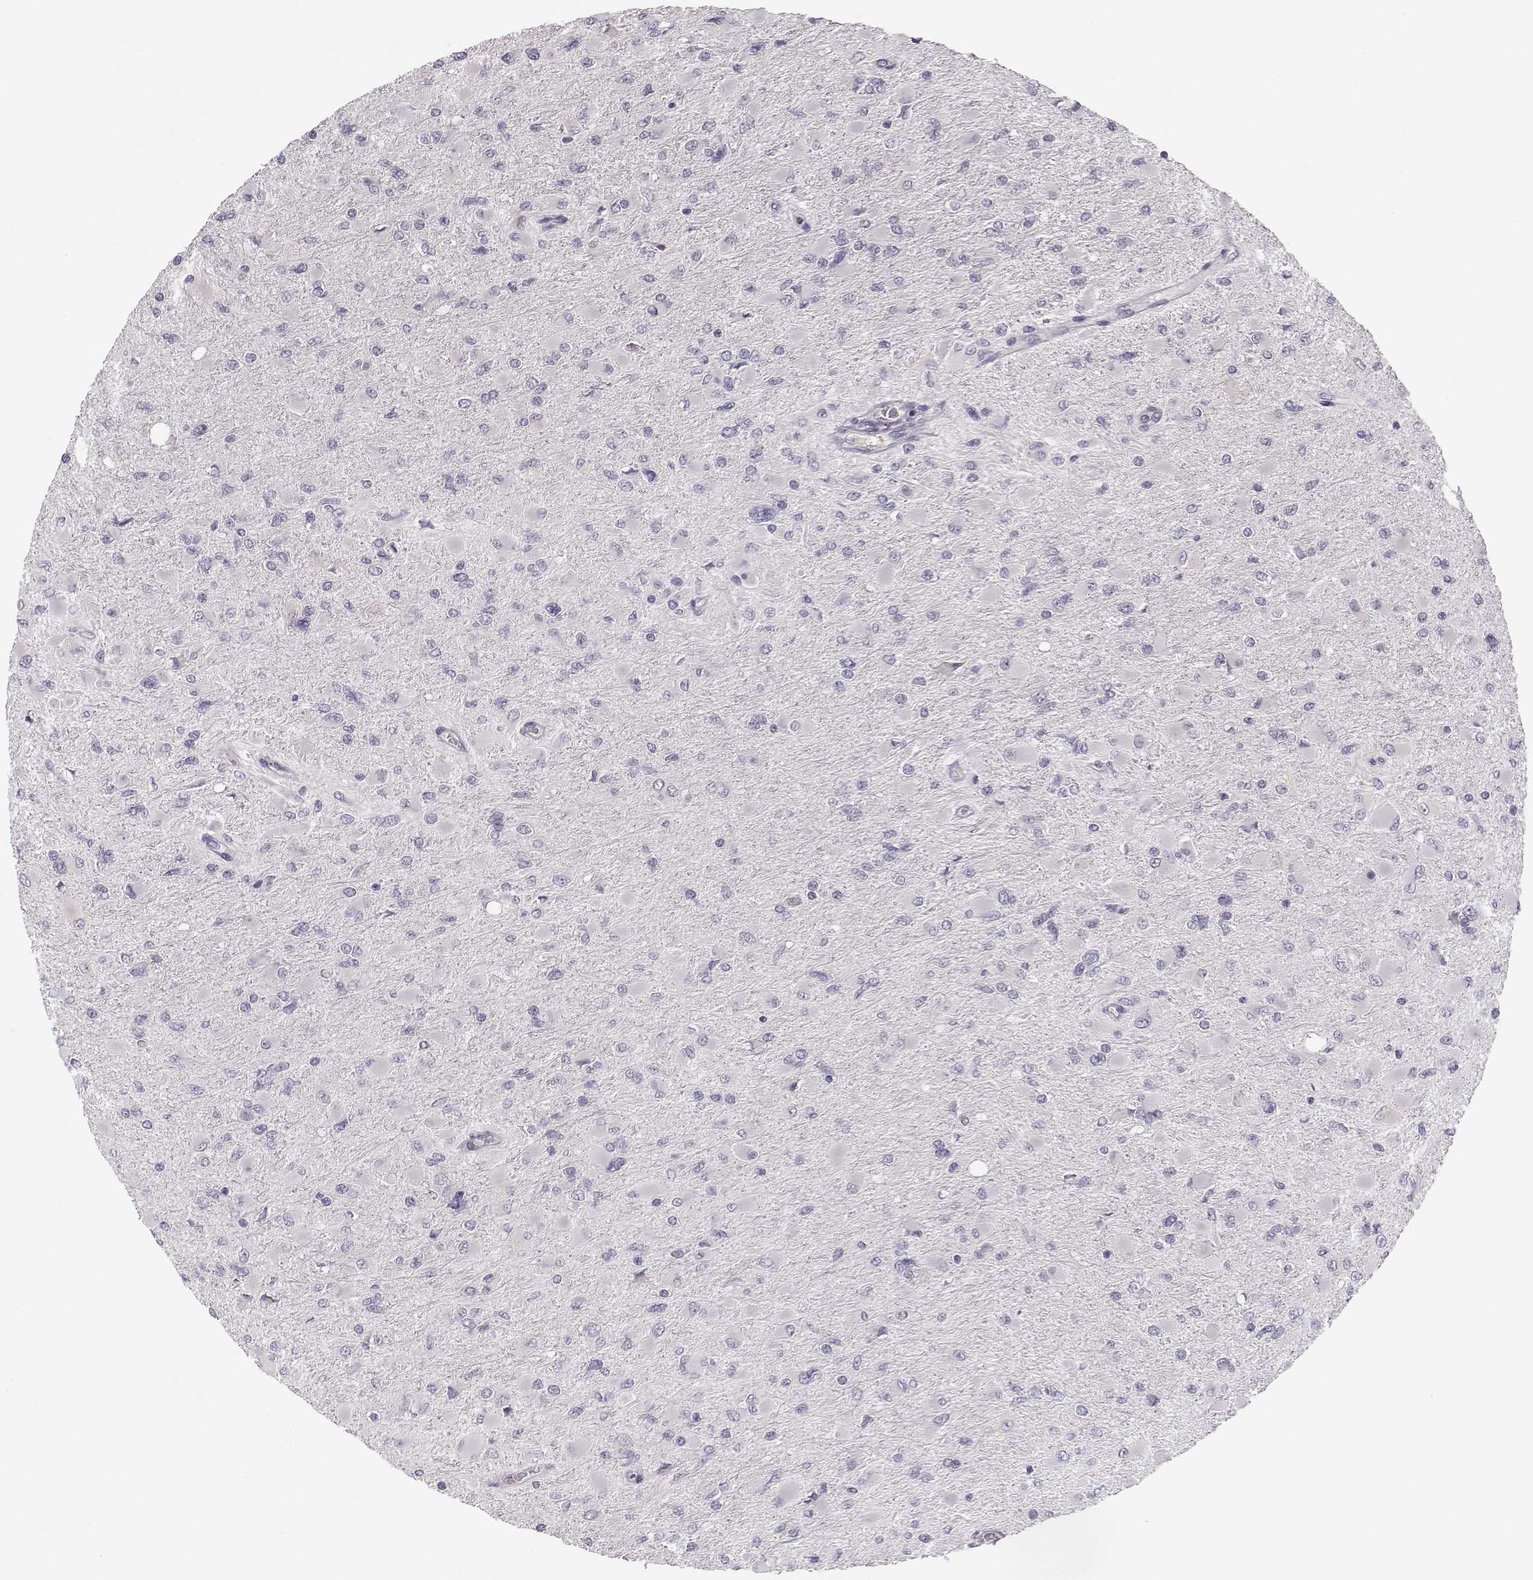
{"staining": {"intensity": "negative", "quantity": "none", "location": "none"}, "tissue": "glioma", "cell_type": "Tumor cells", "image_type": "cancer", "snomed": [{"axis": "morphology", "description": "Glioma, malignant, High grade"}, {"axis": "topography", "description": "Cerebral cortex"}], "caption": "Glioma was stained to show a protein in brown. There is no significant positivity in tumor cells.", "gene": "ACSL6", "patient": {"sex": "female", "age": 36}}